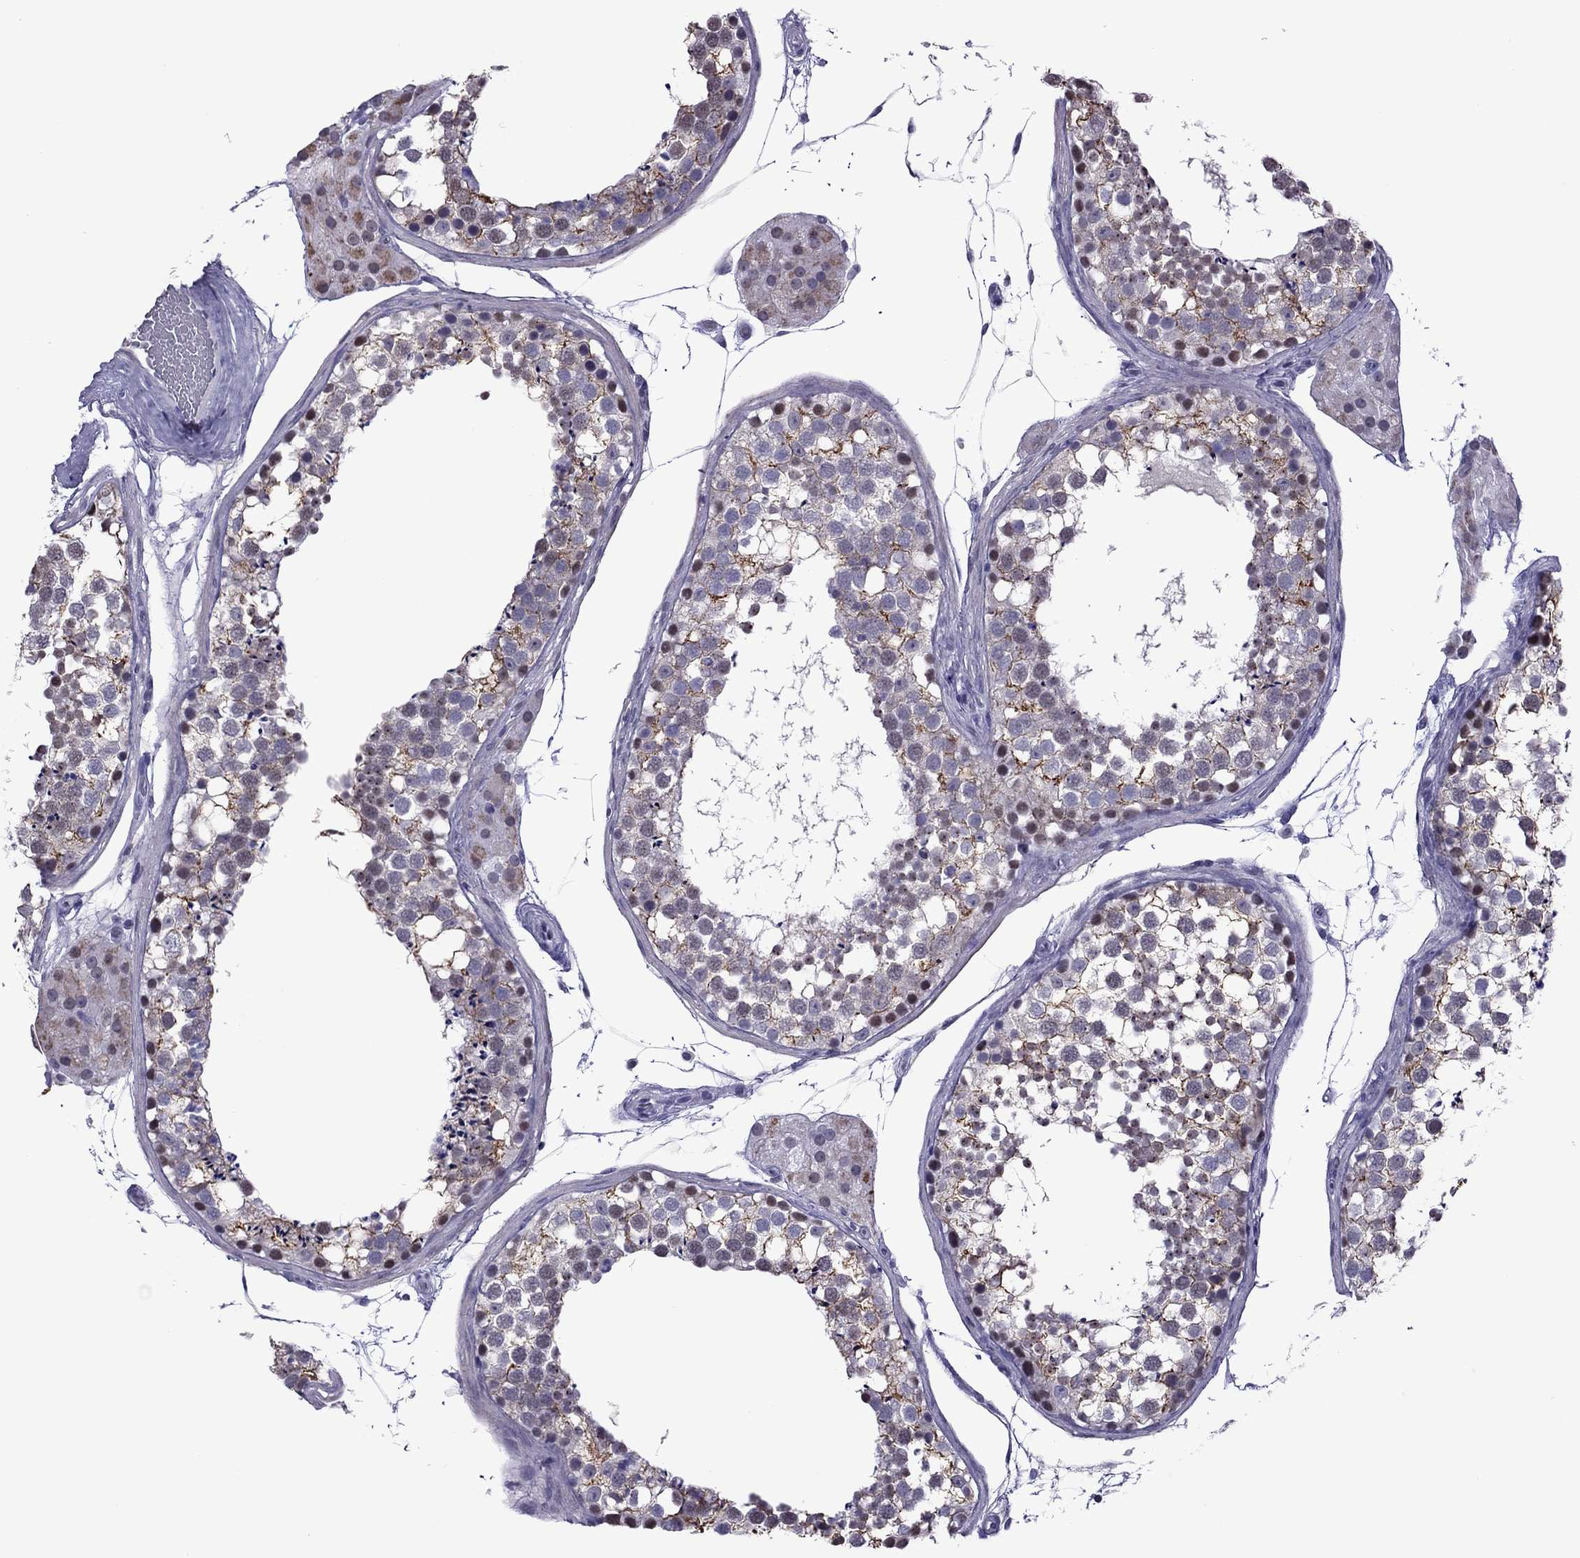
{"staining": {"intensity": "strong", "quantity": "25%-75%", "location": "cytoplasmic/membranous"}, "tissue": "testis", "cell_type": "Cells in seminiferous ducts", "image_type": "normal", "snomed": [{"axis": "morphology", "description": "Normal tissue, NOS"}, {"axis": "morphology", "description": "Seminoma, NOS"}, {"axis": "topography", "description": "Testis"}], "caption": "Immunohistochemical staining of benign testis shows high levels of strong cytoplasmic/membranous positivity in about 25%-75% of cells in seminiferous ducts. The staining was performed using DAB (3,3'-diaminobenzidine) to visualize the protein expression in brown, while the nuclei were stained in blue with hematoxylin (Magnification: 20x).", "gene": "ZNF646", "patient": {"sex": "male", "age": 65}}